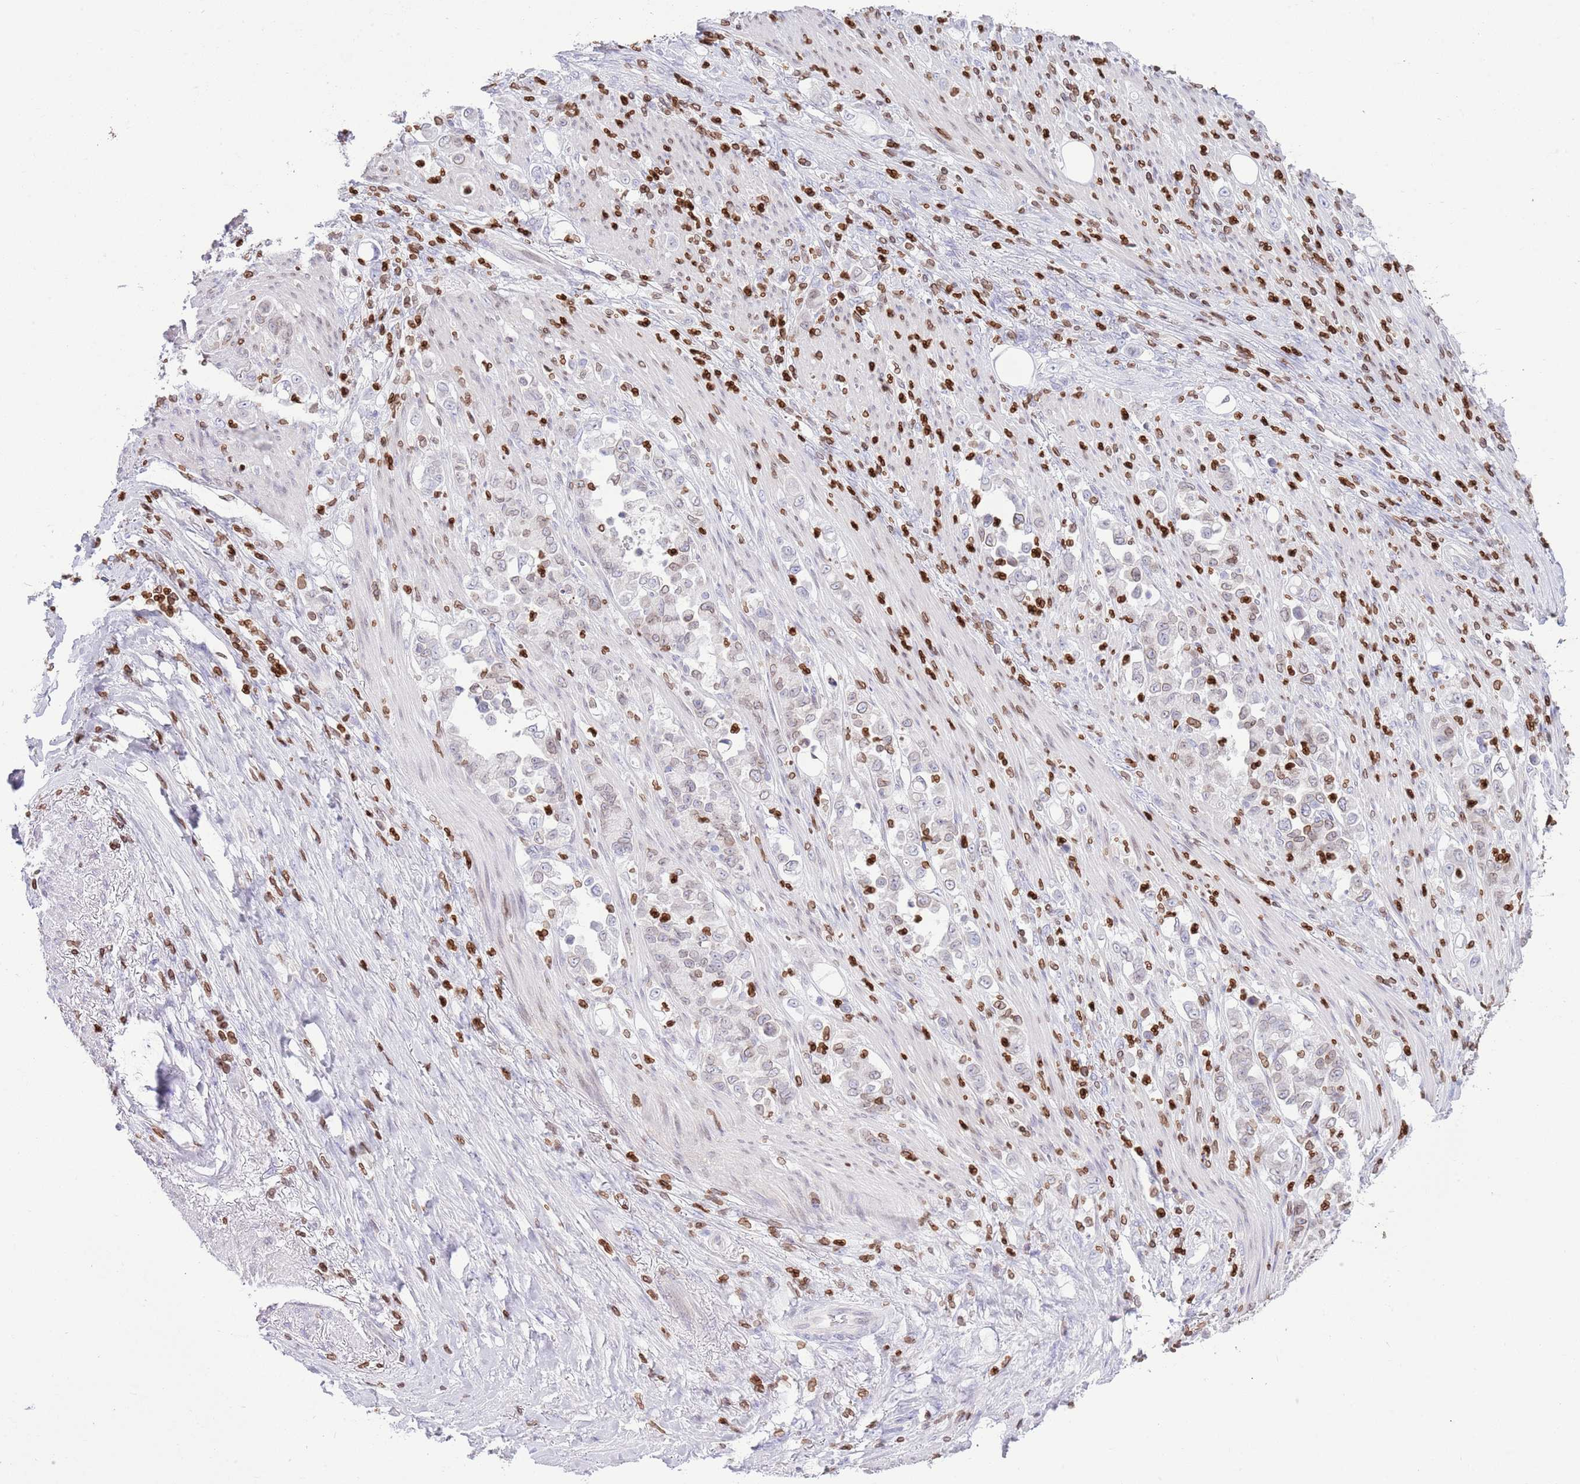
{"staining": {"intensity": "weak", "quantity": "<25%", "location": "cytoplasmic/membranous,nuclear"}, "tissue": "stomach cancer", "cell_type": "Tumor cells", "image_type": "cancer", "snomed": [{"axis": "morphology", "description": "Normal tissue, NOS"}, {"axis": "morphology", "description": "Adenocarcinoma, NOS"}, {"axis": "topography", "description": "Stomach"}], "caption": "Tumor cells are negative for brown protein staining in adenocarcinoma (stomach). (IHC, brightfield microscopy, high magnification).", "gene": "LBR", "patient": {"sex": "female", "age": 79}}